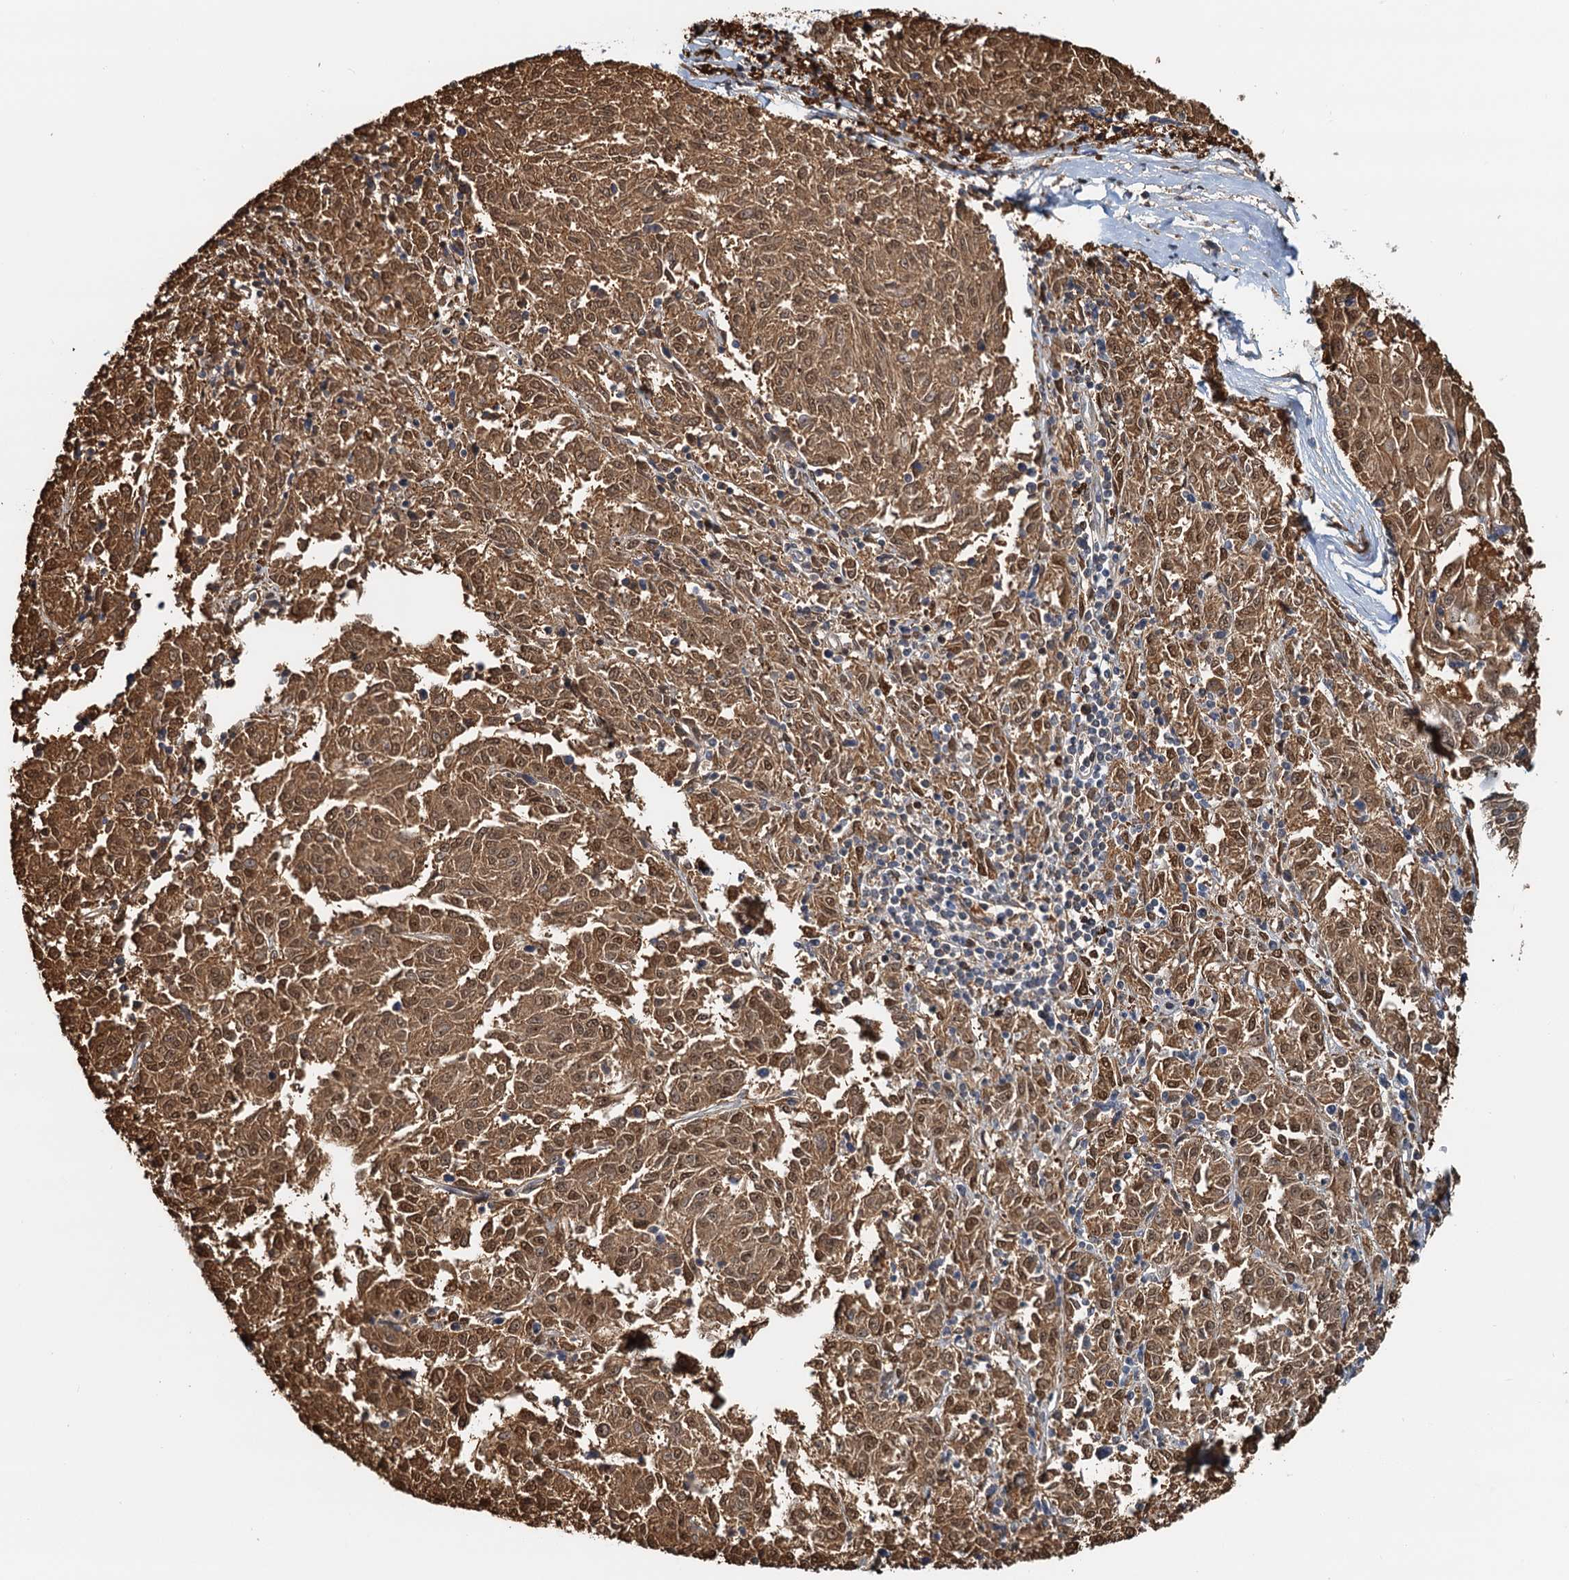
{"staining": {"intensity": "moderate", "quantity": ">75%", "location": "cytoplasmic/membranous,nuclear"}, "tissue": "melanoma", "cell_type": "Tumor cells", "image_type": "cancer", "snomed": [{"axis": "morphology", "description": "Malignant melanoma, NOS"}, {"axis": "topography", "description": "Skin"}], "caption": "DAB immunohistochemical staining of melanoma displays moderate cytoplasmic/membranous and nuclear protein expression in about >75% of tumor cells.", "gene": "SPINDOC", "patient": {"sex": "female", "age": 72}}